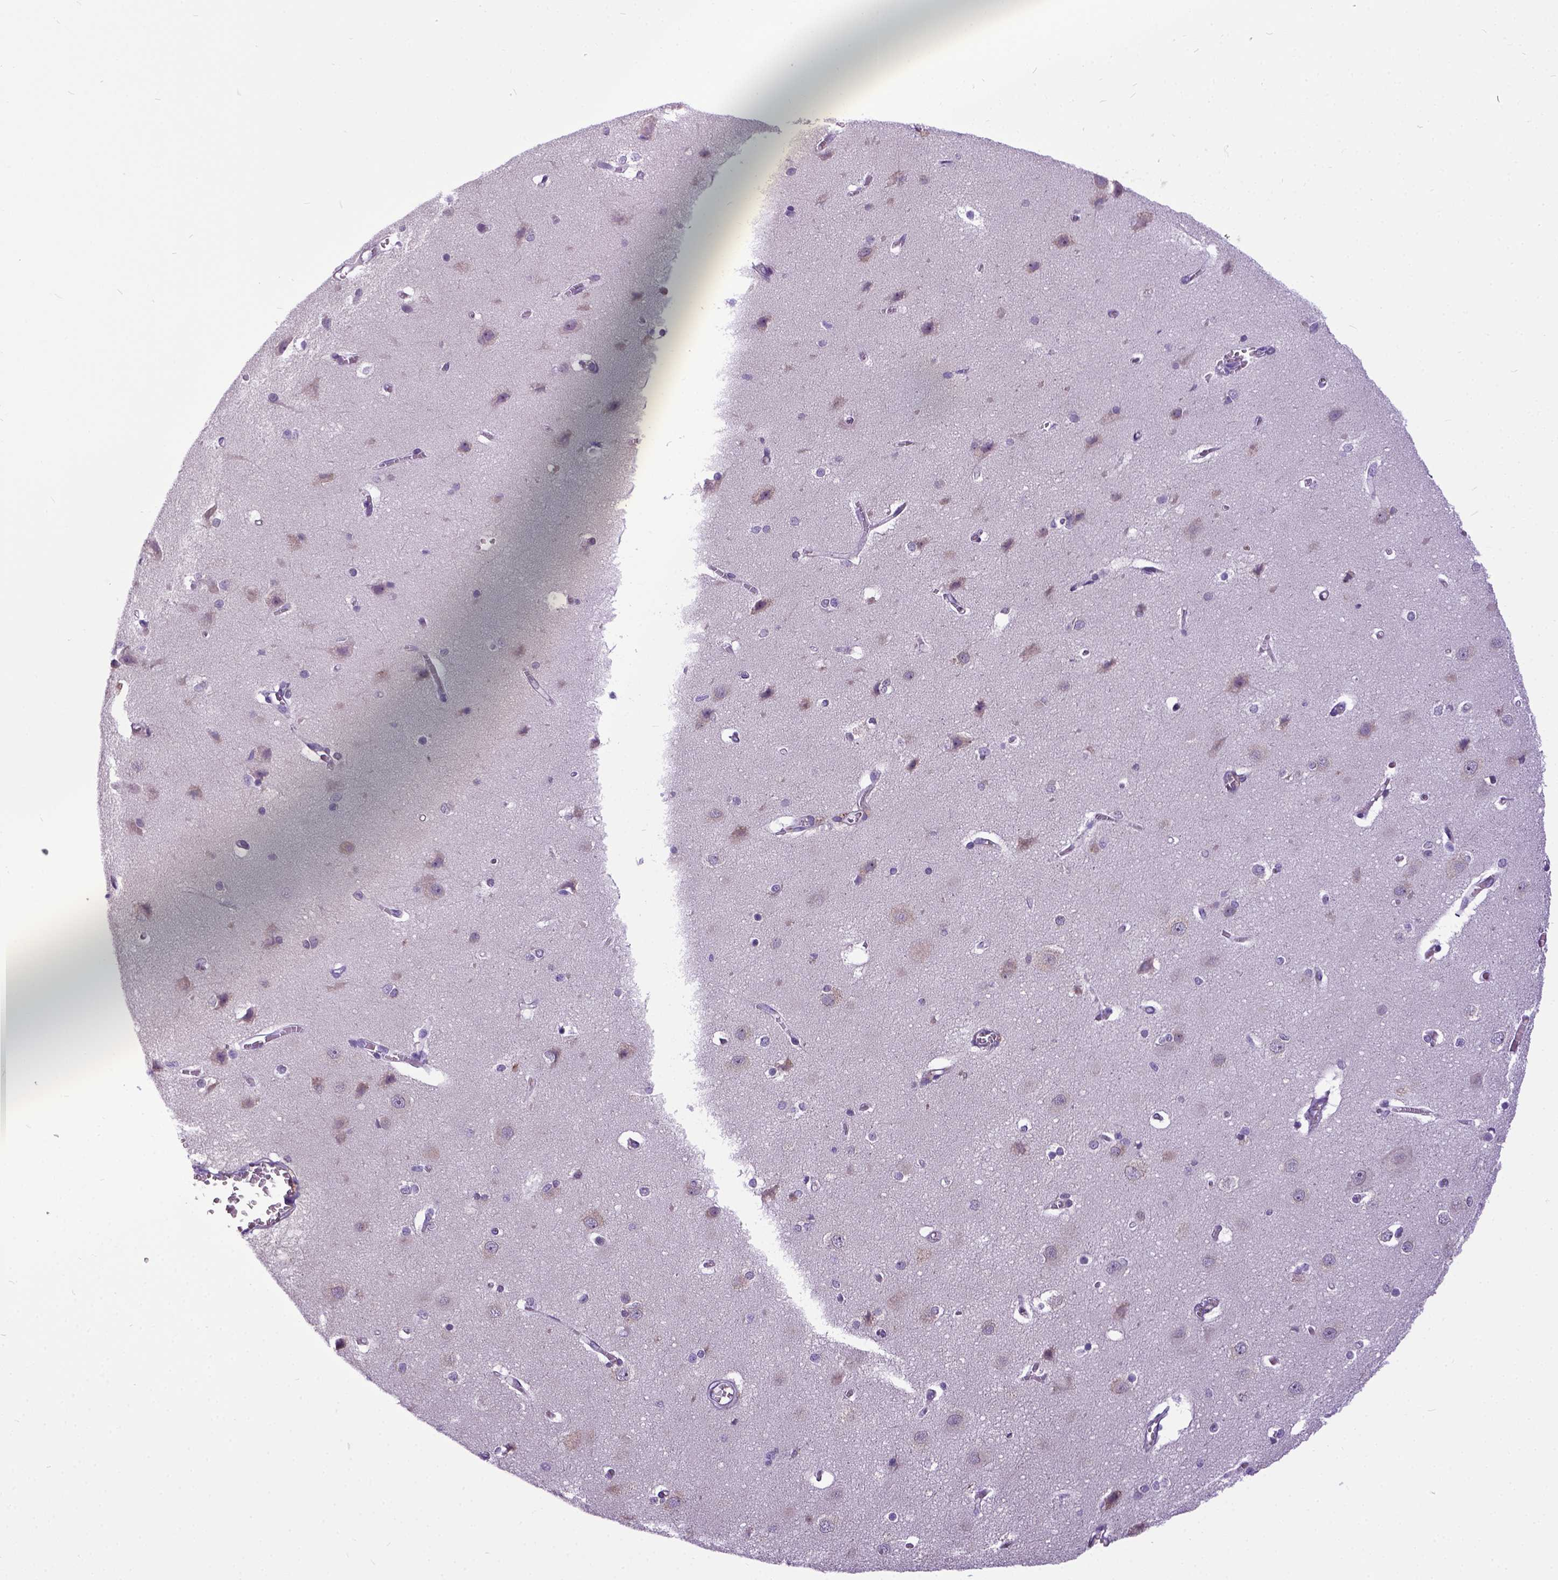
{"staining": {"intensity": "weak", "quantity": ">75%", "location": "cytoplasmic/membranous"}, "tissue": "cerebral cortex", "cell_type": "Endothelial cells", "image_type": "normal", "snomed": [{"axis": "morphology", "description": "Normal tissue, NOS"}, {"axis": "topography", "description": "Cerebral cortex"}], "caption": "Cerebral cortex stained with a brown dye exhibits weak cytoplasmic/membranous positive expression in approximately >75% of endothelial cells.", "gene": "NEK5", "patient": {"sex": "male", "age": 37}}